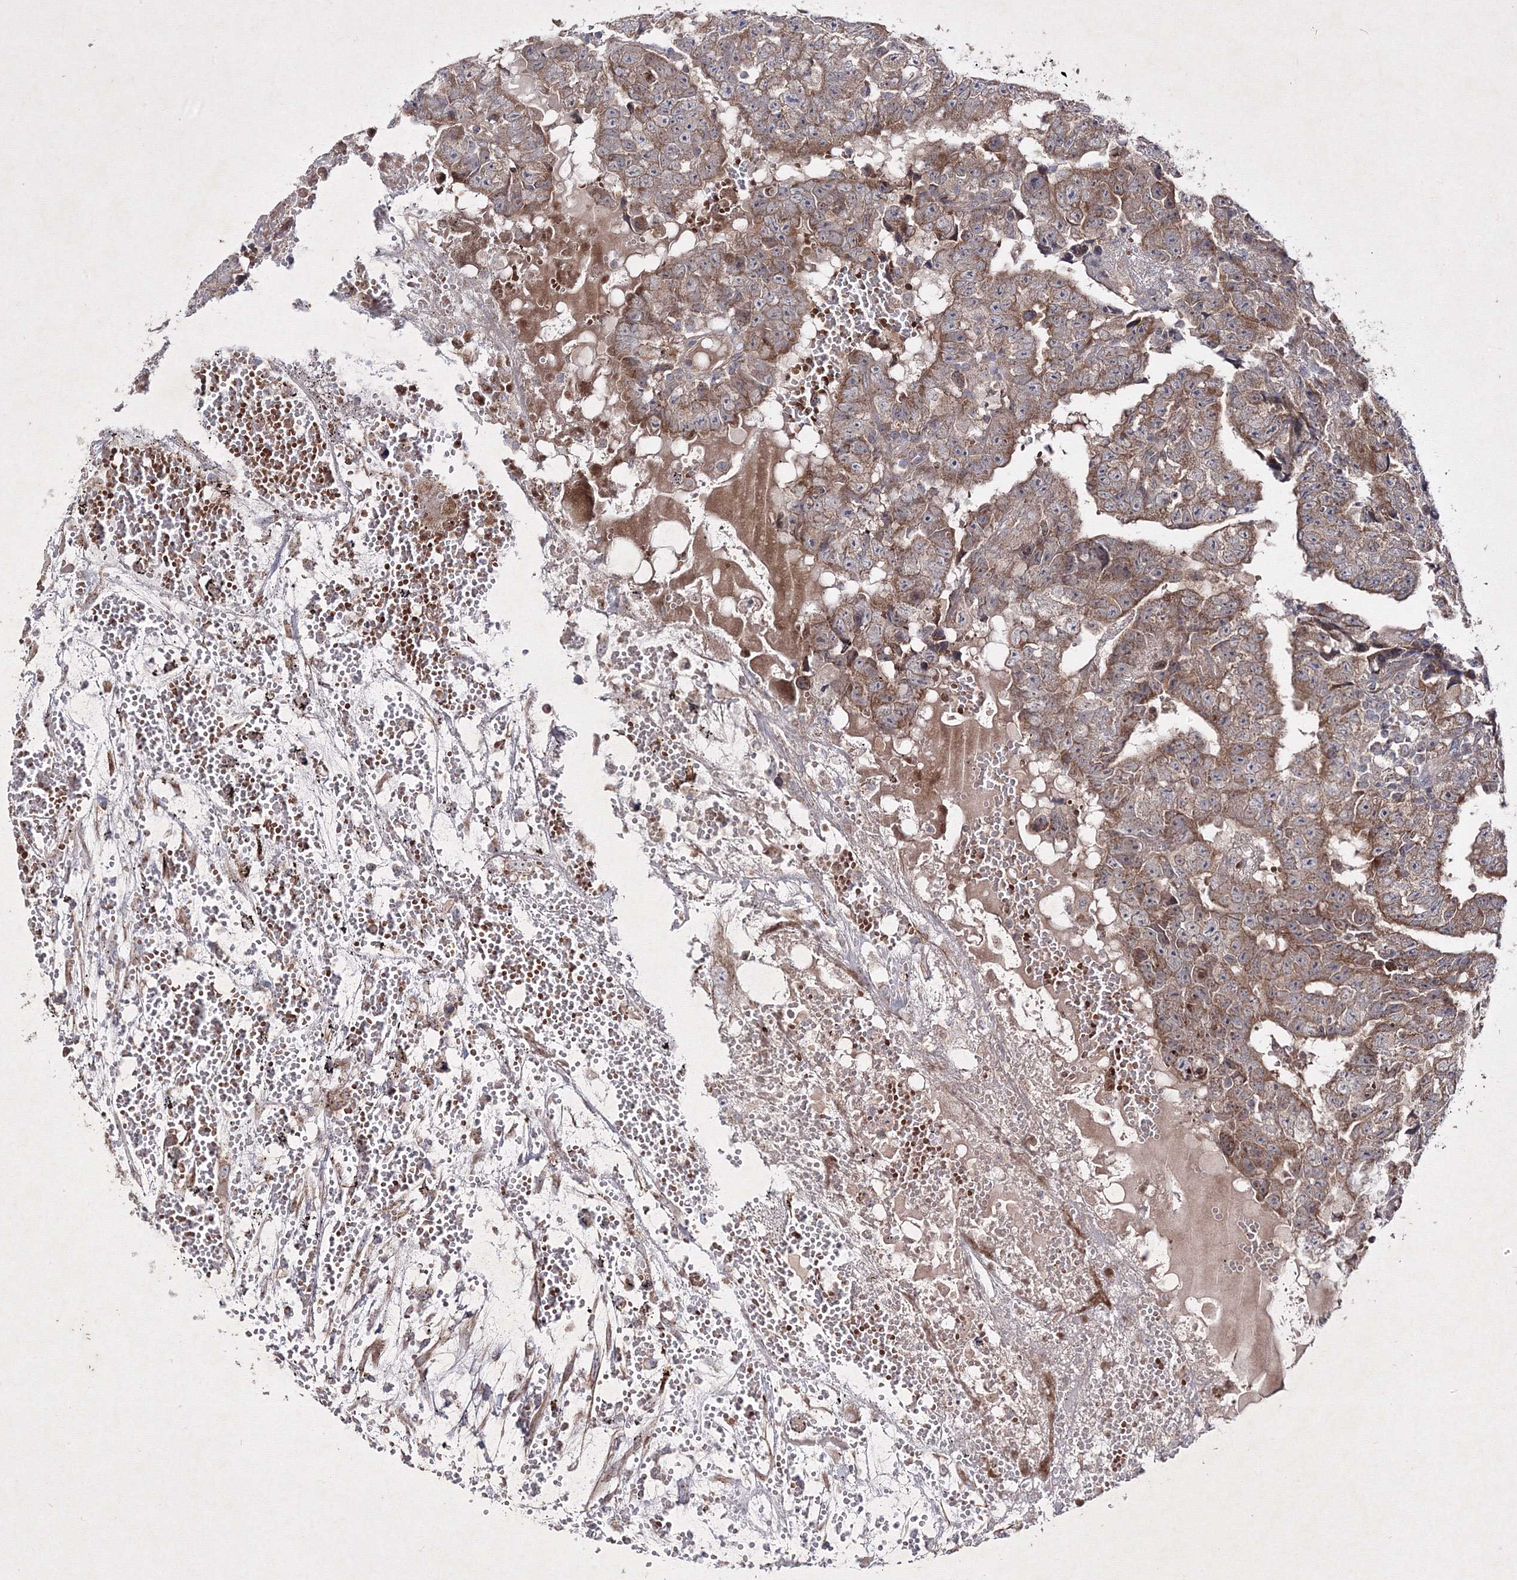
{"staining": {"intensity": "moderate", "quantity": ">75%", "location": "cytoplasmic/membranous"}, "tissue": "testis cancer", "cell_type": "Tumor cells", "image_type": "cancer", "snomed": [{"axis": "morphology", "description": "Carcinoma, Embryonal, NOS"}, {"axis": "topography", "description": "Testis"}], "caption": "Human testis cancer stained with a protein marker shows moderate staining in tumor cells.", "gene": "GFM1", "patient": {"sex": "male", "age": 25}}